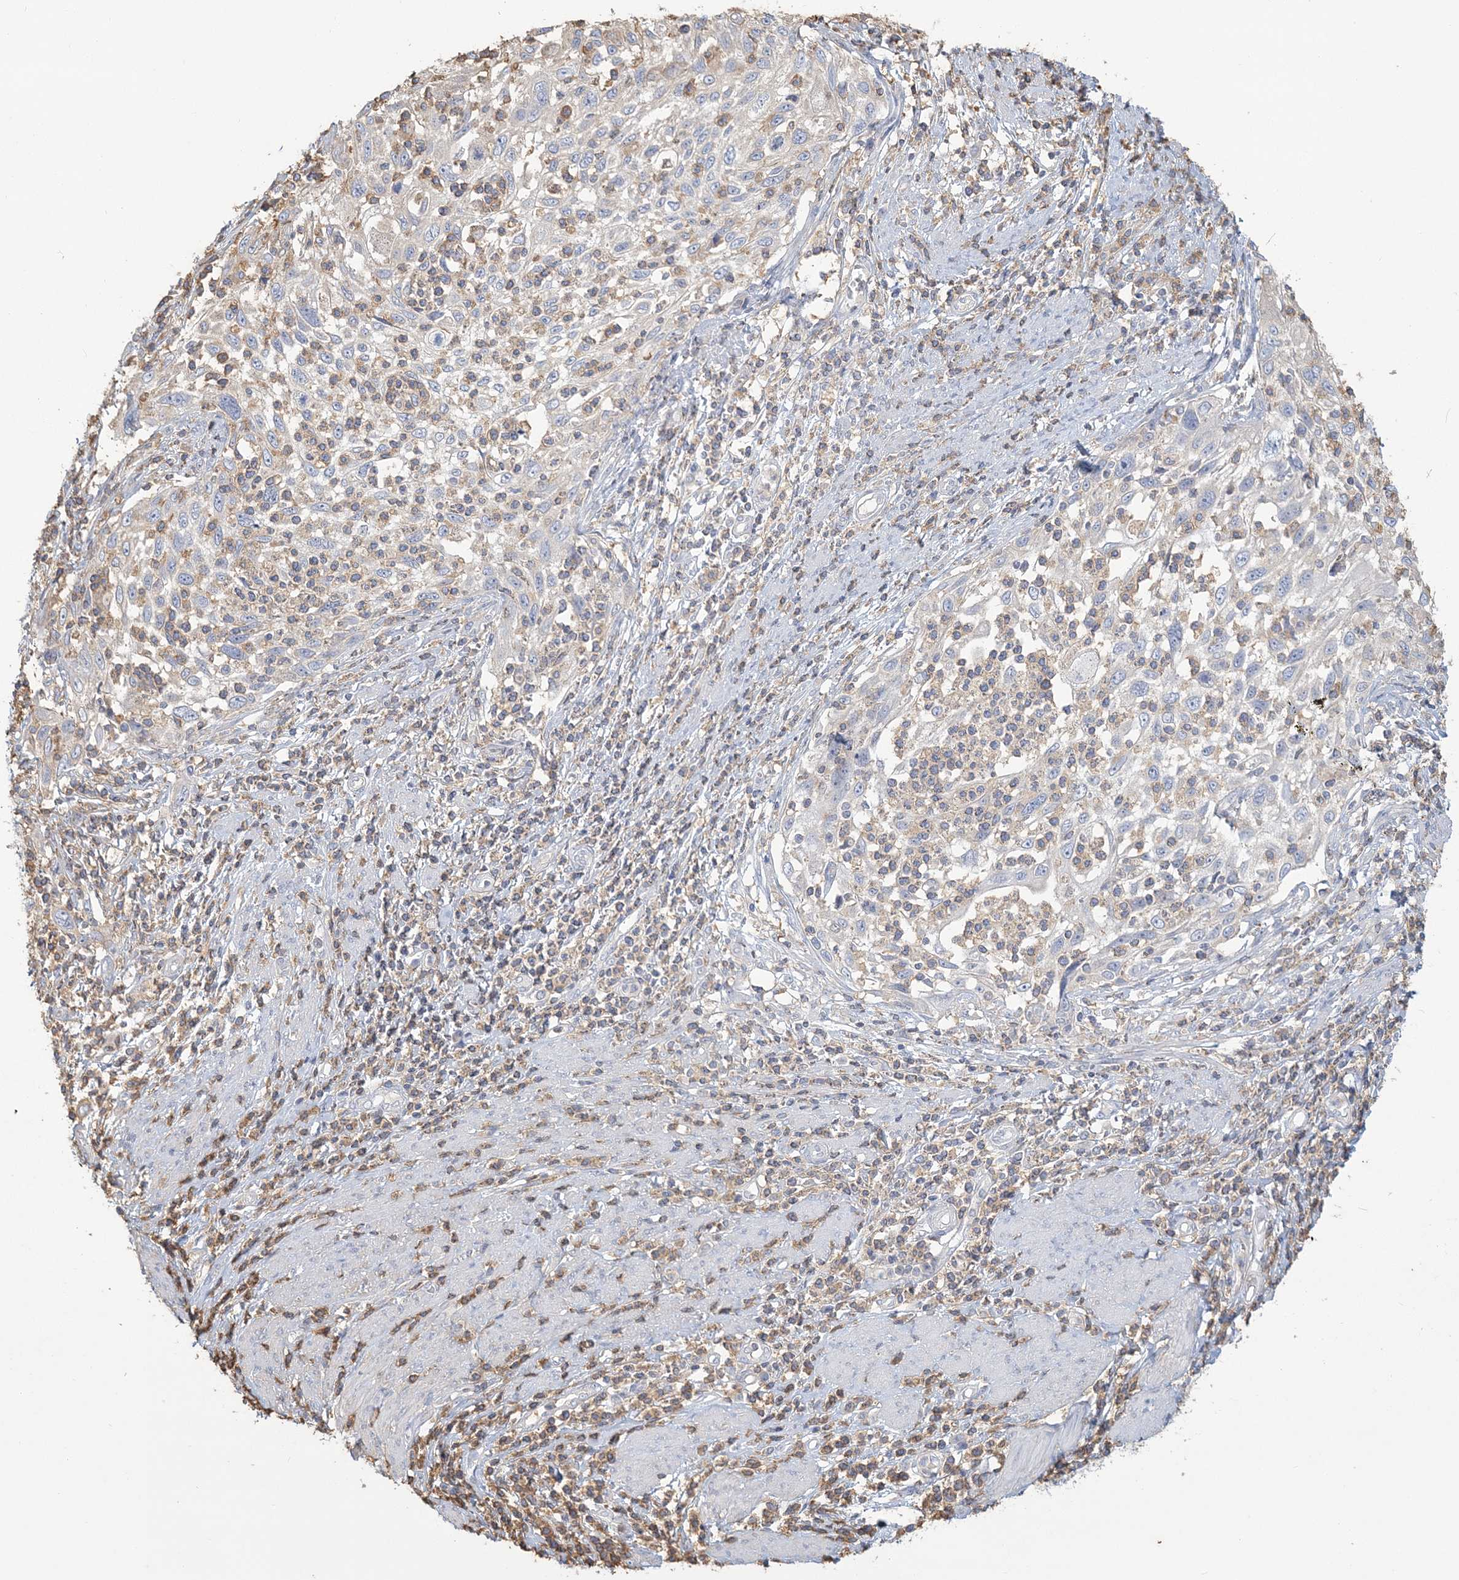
{"staining": {"intensity": "negative", "quantity": "none", "location": "none"}, "tissue": "cervical cancer", "cell_type": "Tumor cells", "image_type": "cancer", "snomed": [{"axis": "morphology", "description": "Squamous cell carcinoma, NOS"}, {"axis": "topography", "description": "Cervix"}], "caption": "IHC image of neoplastic tissue: human cervical cancer stained with DAB (3,3'-diaminobenzidine) displays no significant protein expression in tumor cells.", "gene": "ANKS1A", "patient": {"sex": "female", "age": 70}}